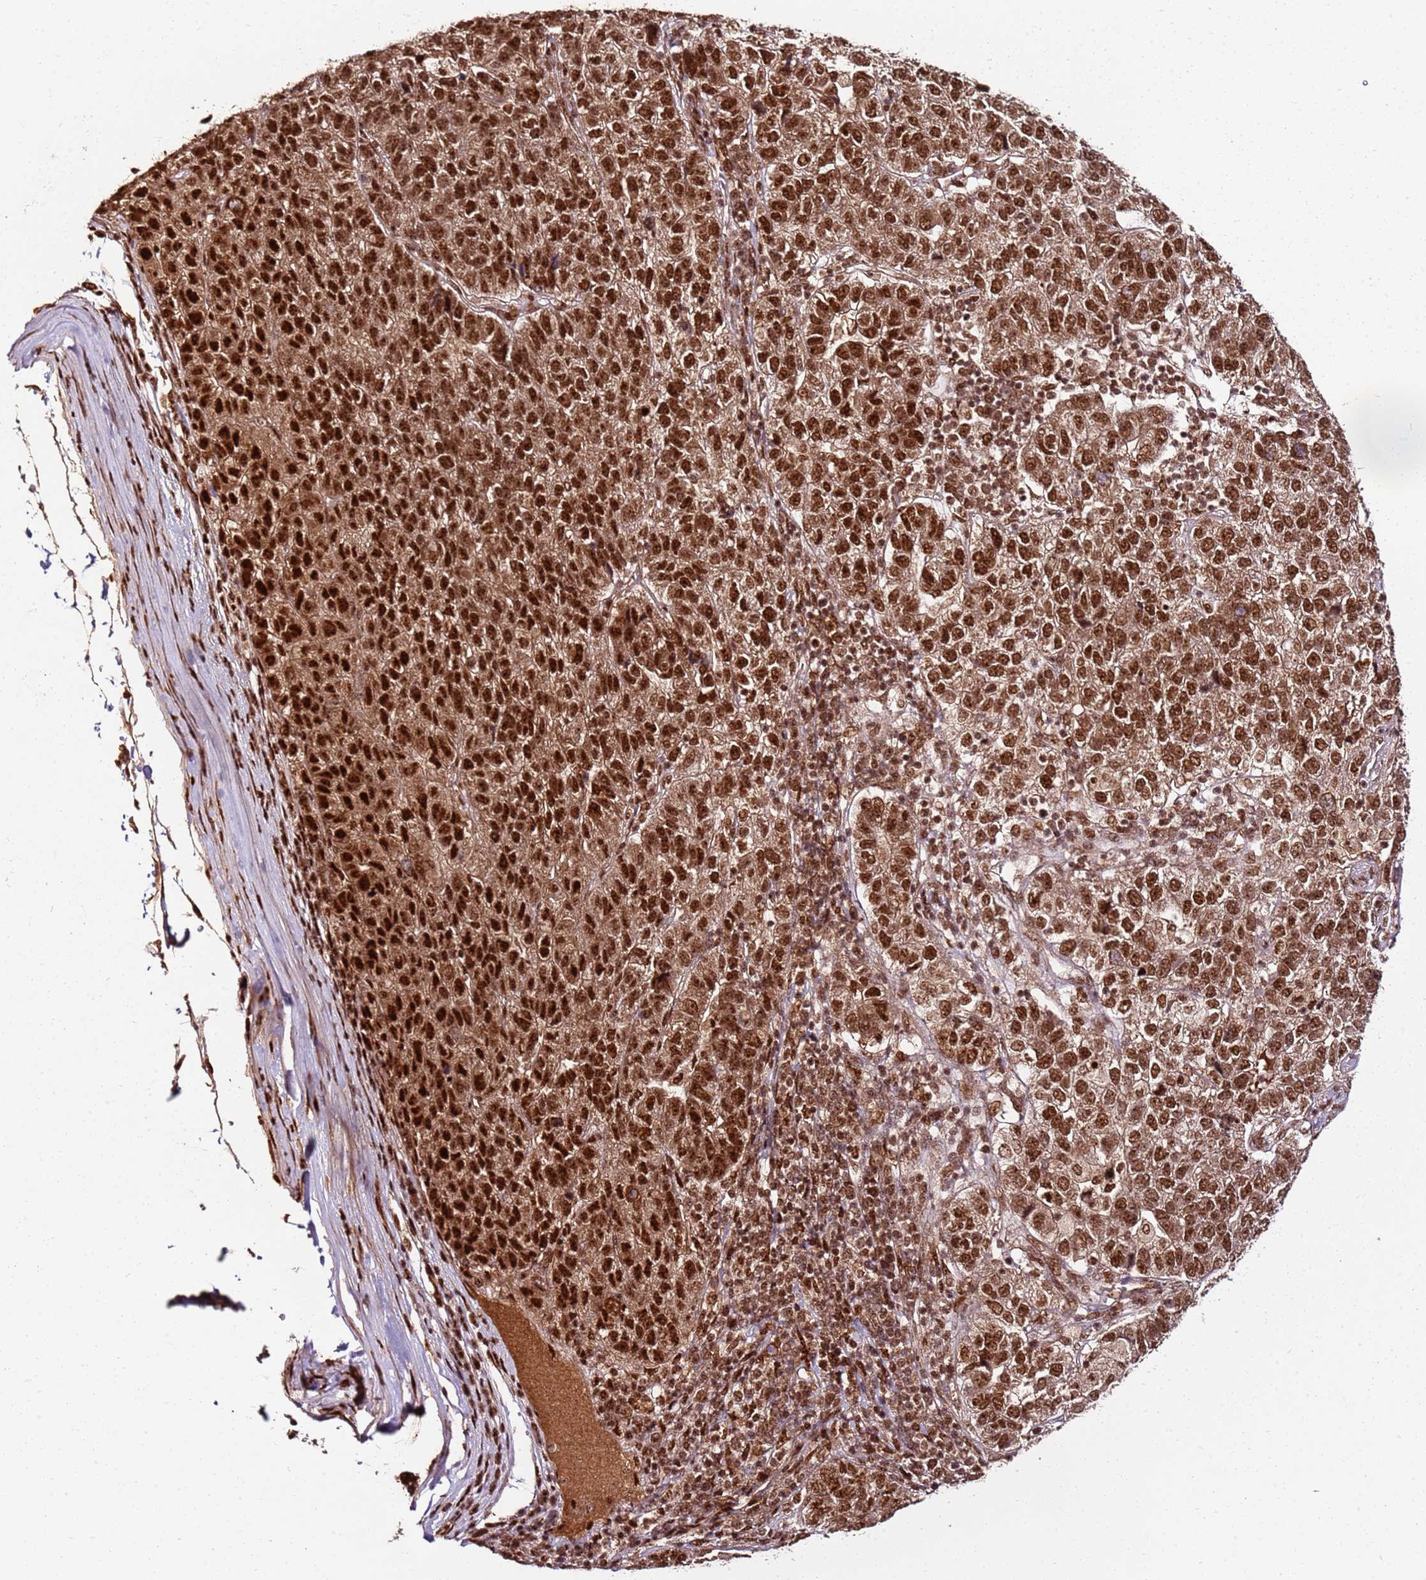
{"staining": {"intensity": "strong", "quantity": ">75%", "location": "nuclear"}, "tissue": "pancreatic cancer", "cell_type": "Tumor cells", "image_type": "cancer", "snomed": [{"axis": "morphology", "description": "Adenocarcinoma, NOS"}, {"axis": "topography", "description": "Pancreas"}], "caption": "IHC staining of pancreatic cancer, which shows high levels of strong nuclear positivity in about >75% of tumor cells indicating strong nuclear protein positivity. The staining was performed using DAB (3,3'-diaminobenzidine) (brown) for protein detection and nuclei were counterstained in hematoxylin (blue).", "gene": "XRN2", "patient": {"sex": "female", "age": 61}}